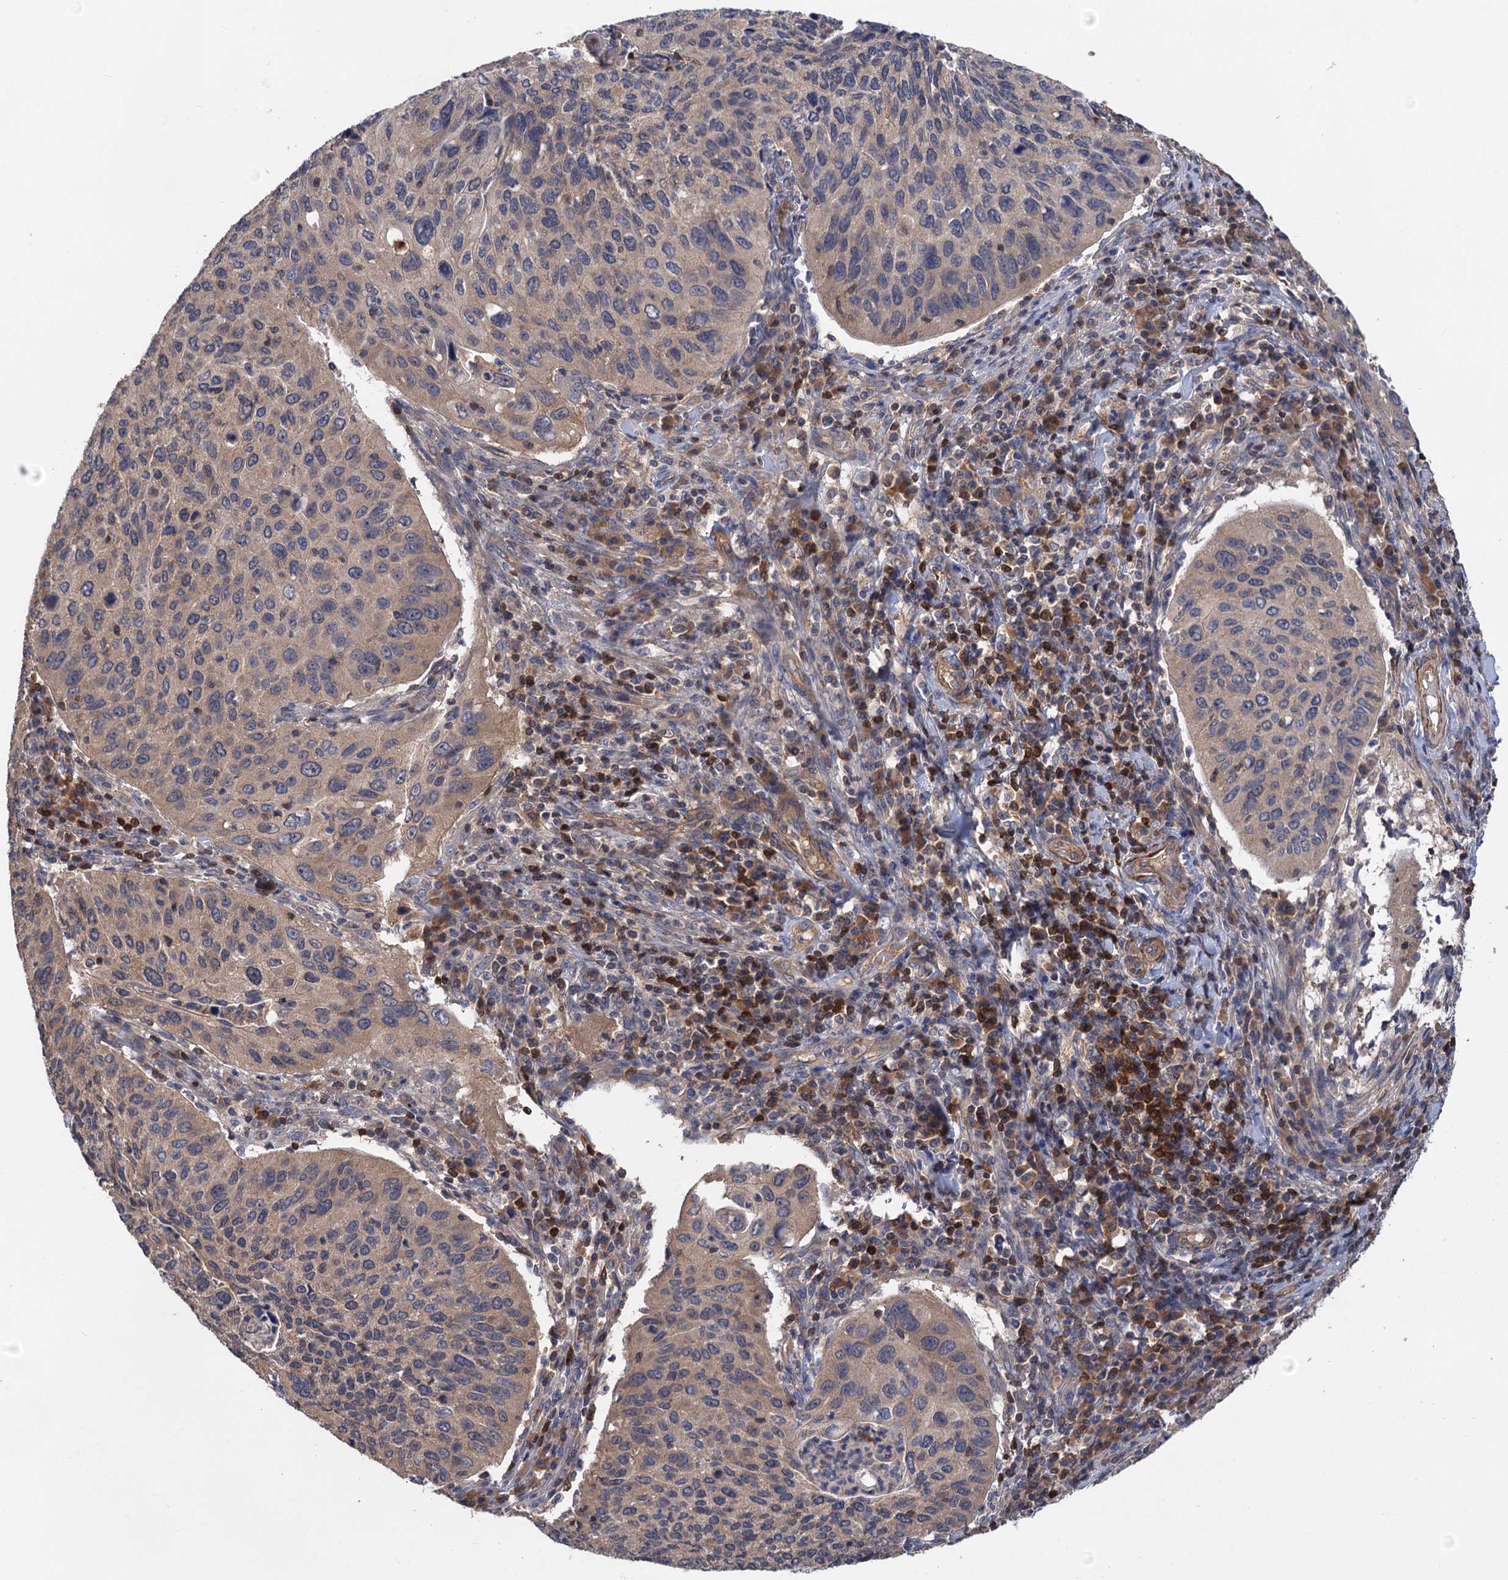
{"staining": {"intensity": "weak", "quantity": "<25%", "location": "cytoplasmic/membranous"}, "tissue": "cervical cancer", "cell_type": "Tumor cells", "image_type": "cancer", "snomed": [{"axis": "morphology", "description": "Squamous cell carcinoma, NOS"}, {"axis": "topography", "description": "Cervix"}], "caption": "Human cervical cancer stained for a protein using immunohistochemistry (IHC) exhibits no expression in tumor cells.", "gene": "DGKA", "patient": {"sex": "female", "age": 38}}